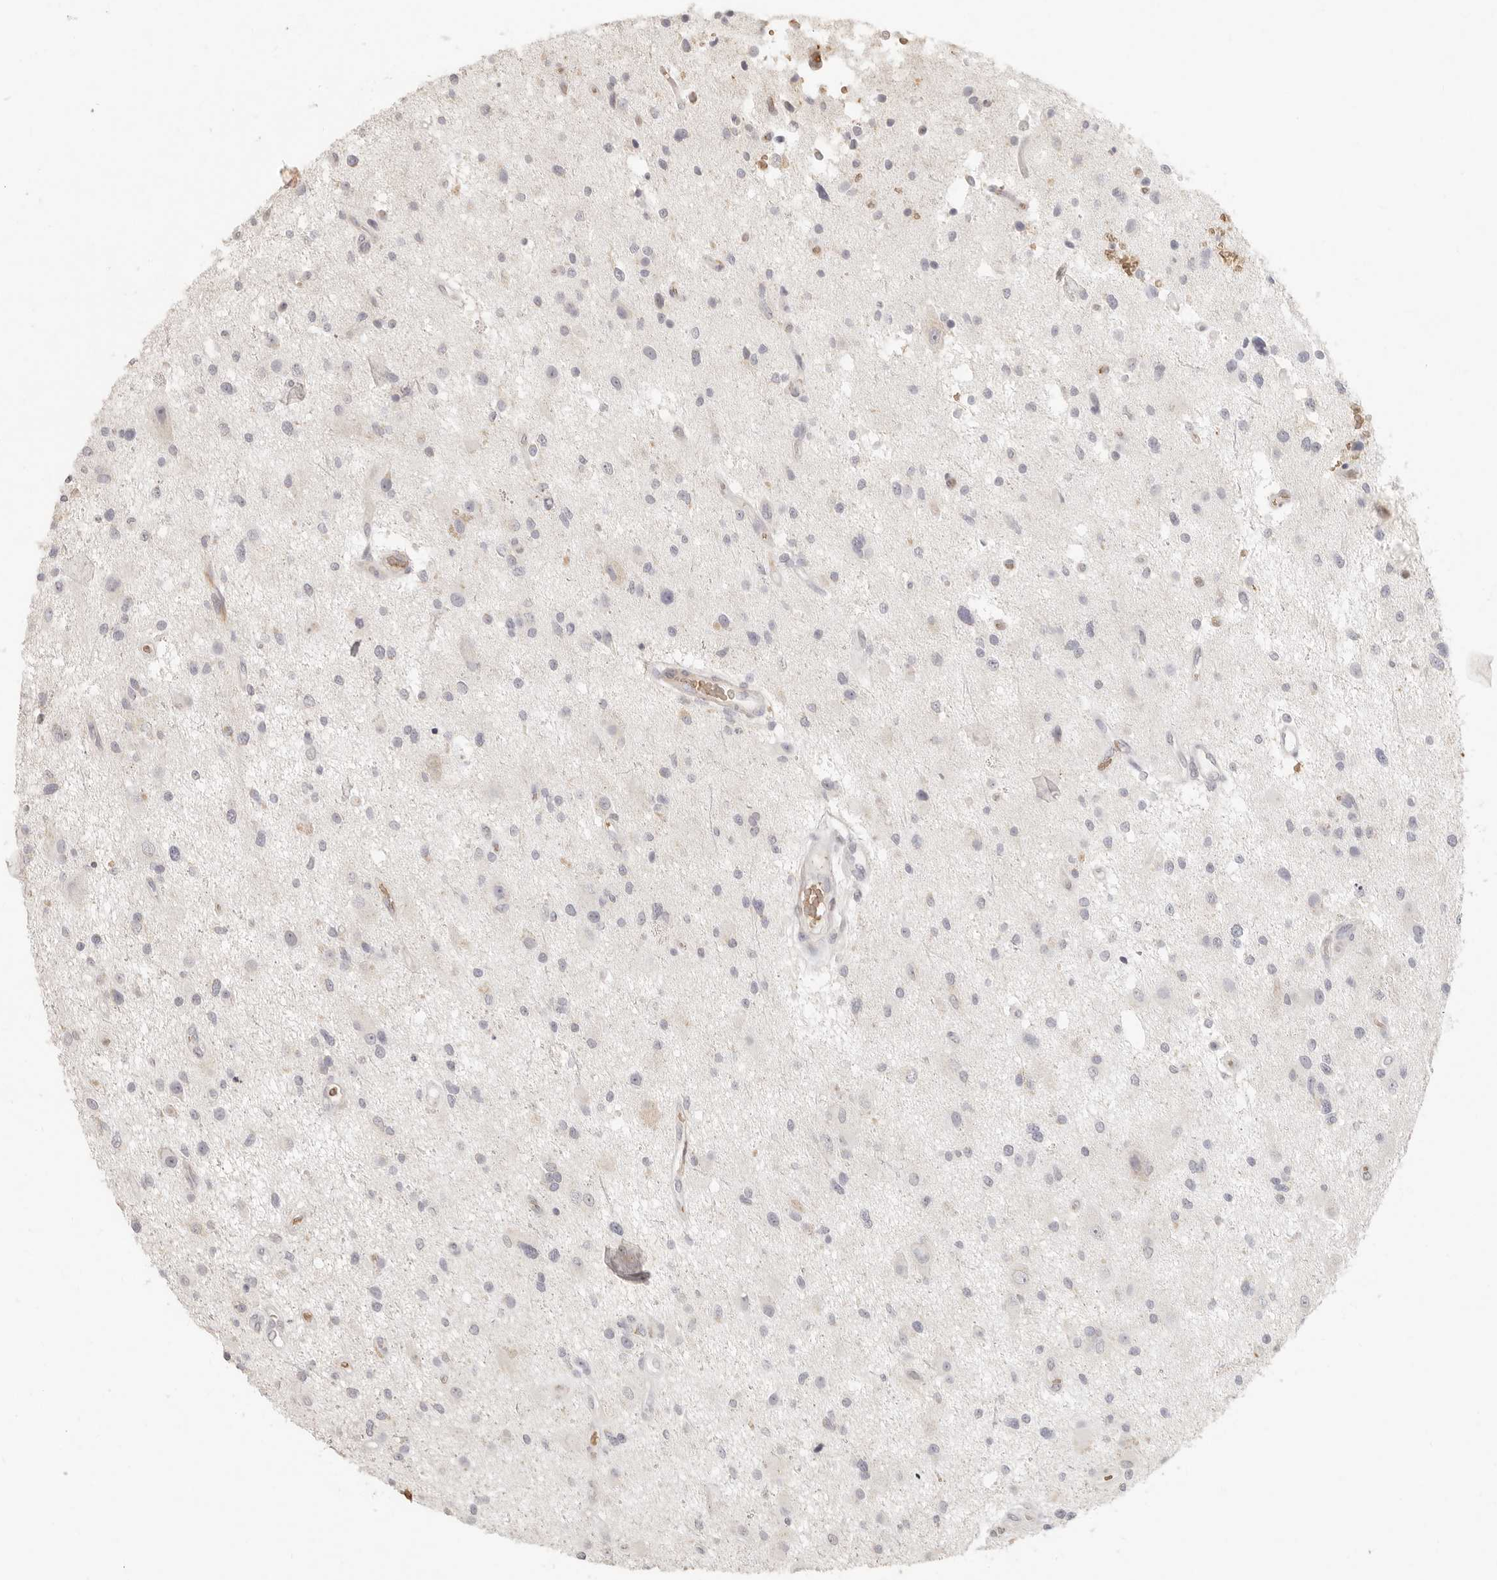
{"staining": {"intensity": "negative", "quantity": "none", "location": "none"}, "tissue": "glioma", "cell_type": "Tumor cells", "image_type": "cancer", "snomed": [{"axis": "morphology", "description": "Glioma, malignant, High grade"}, {"axis": "topography", "description": "Brain"}], "caption": "The image exhibits no staining of tumor cells in high-grade glioma (malignant).", "gene": "NIBAN1", "patient": {"sex": "male", "age": 33}}